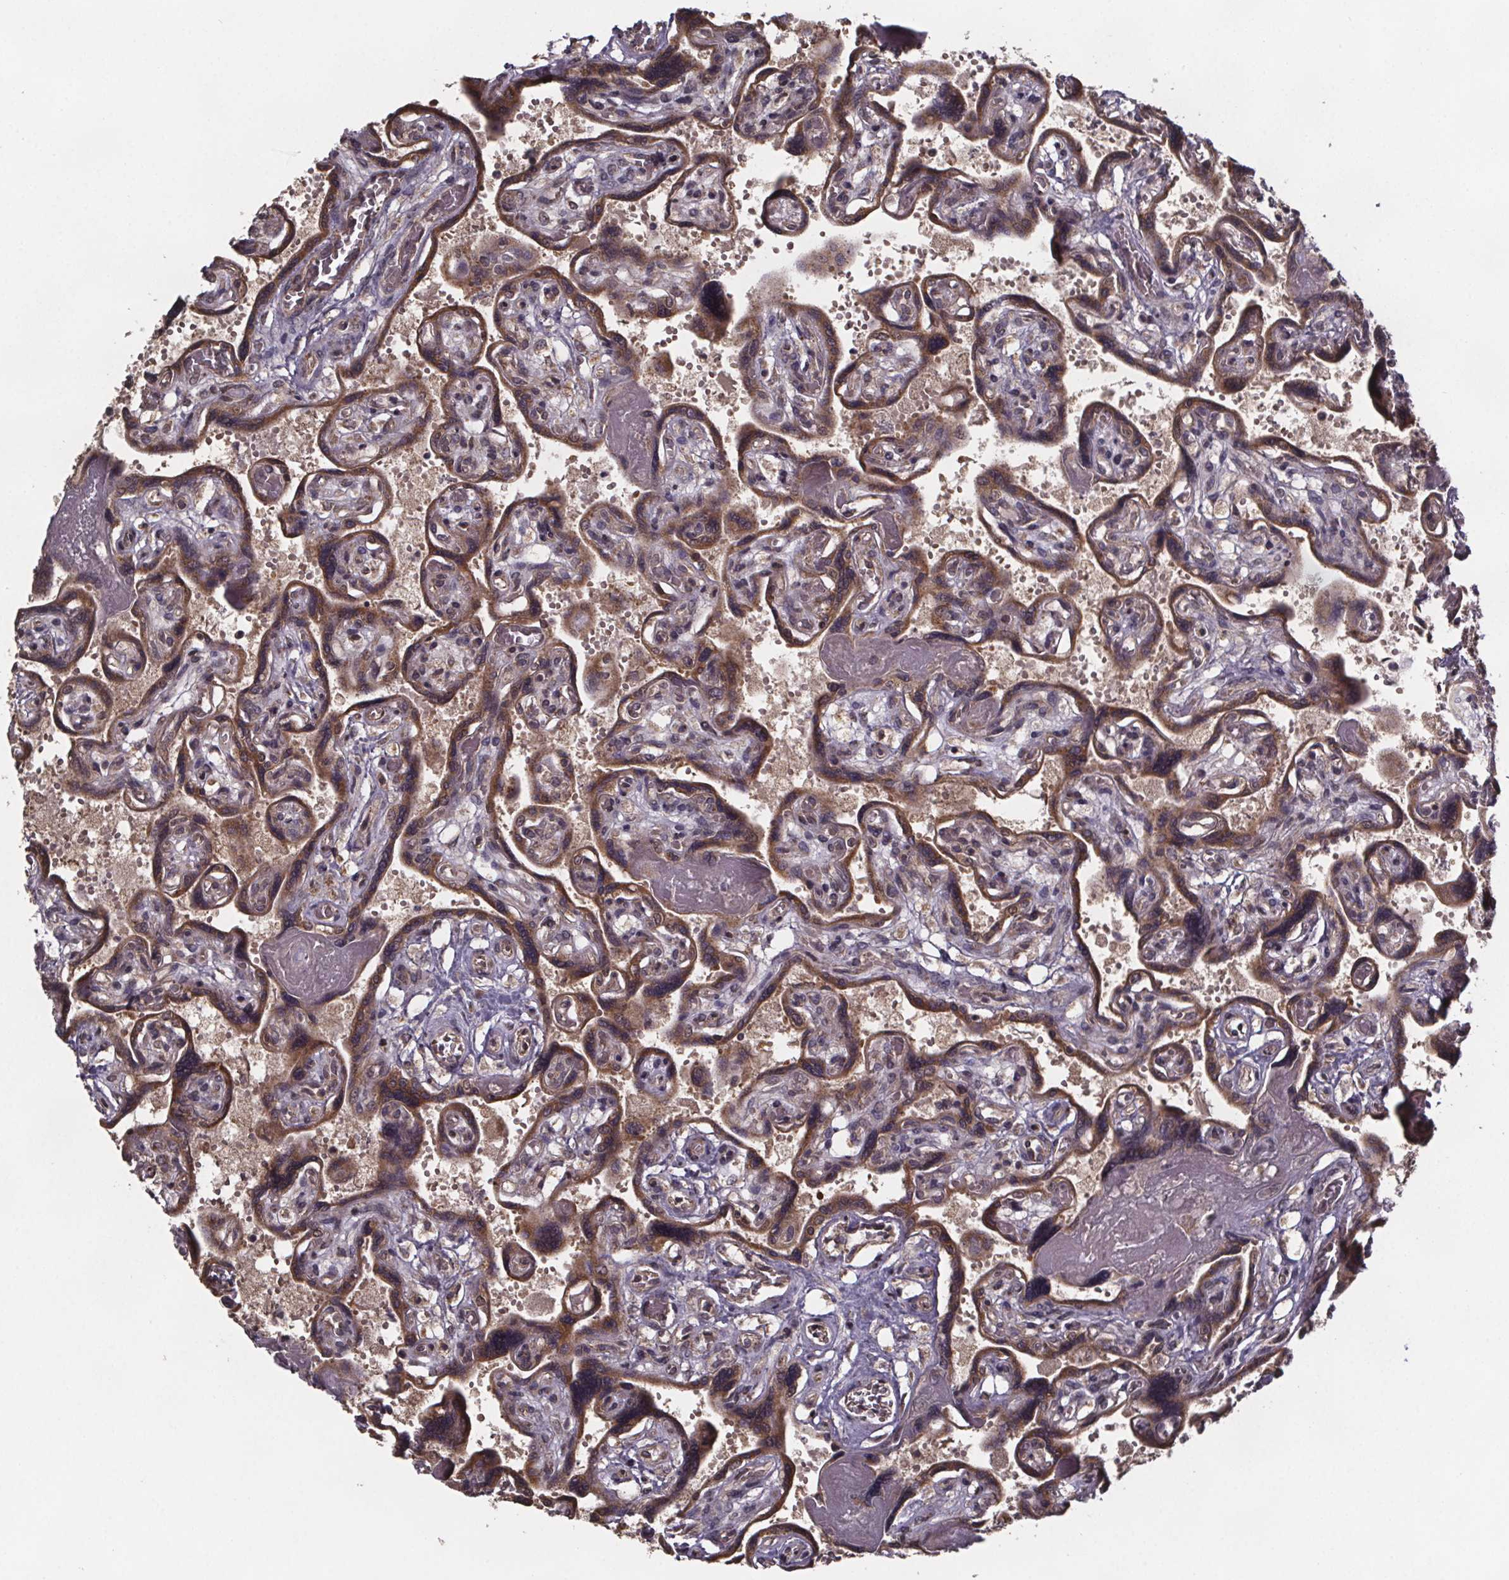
{"staining": {"intensity": "weak", "quantity": ">75%", "location": "cytoplasmic/membranous"}, "tissue": "placenta", "cell_type": "Decidual cells", "image_type": "normal", "snomed": [{"axis": "morphology", "description": "Normal tissue, NOS"}, {"axis": "topography", "description": "Placenta"}], "caption": "Normal placenta was stained to show a protein in brown. There is low levels of weak cytoplasmic/membranous staining in about >75% of decidual cells. Immunohistochemistry (ihc) stains the protein in brown and the nuclei are stained blue.", "gene": "SAT1", "patient": {"sex": "female", "age": 32}}